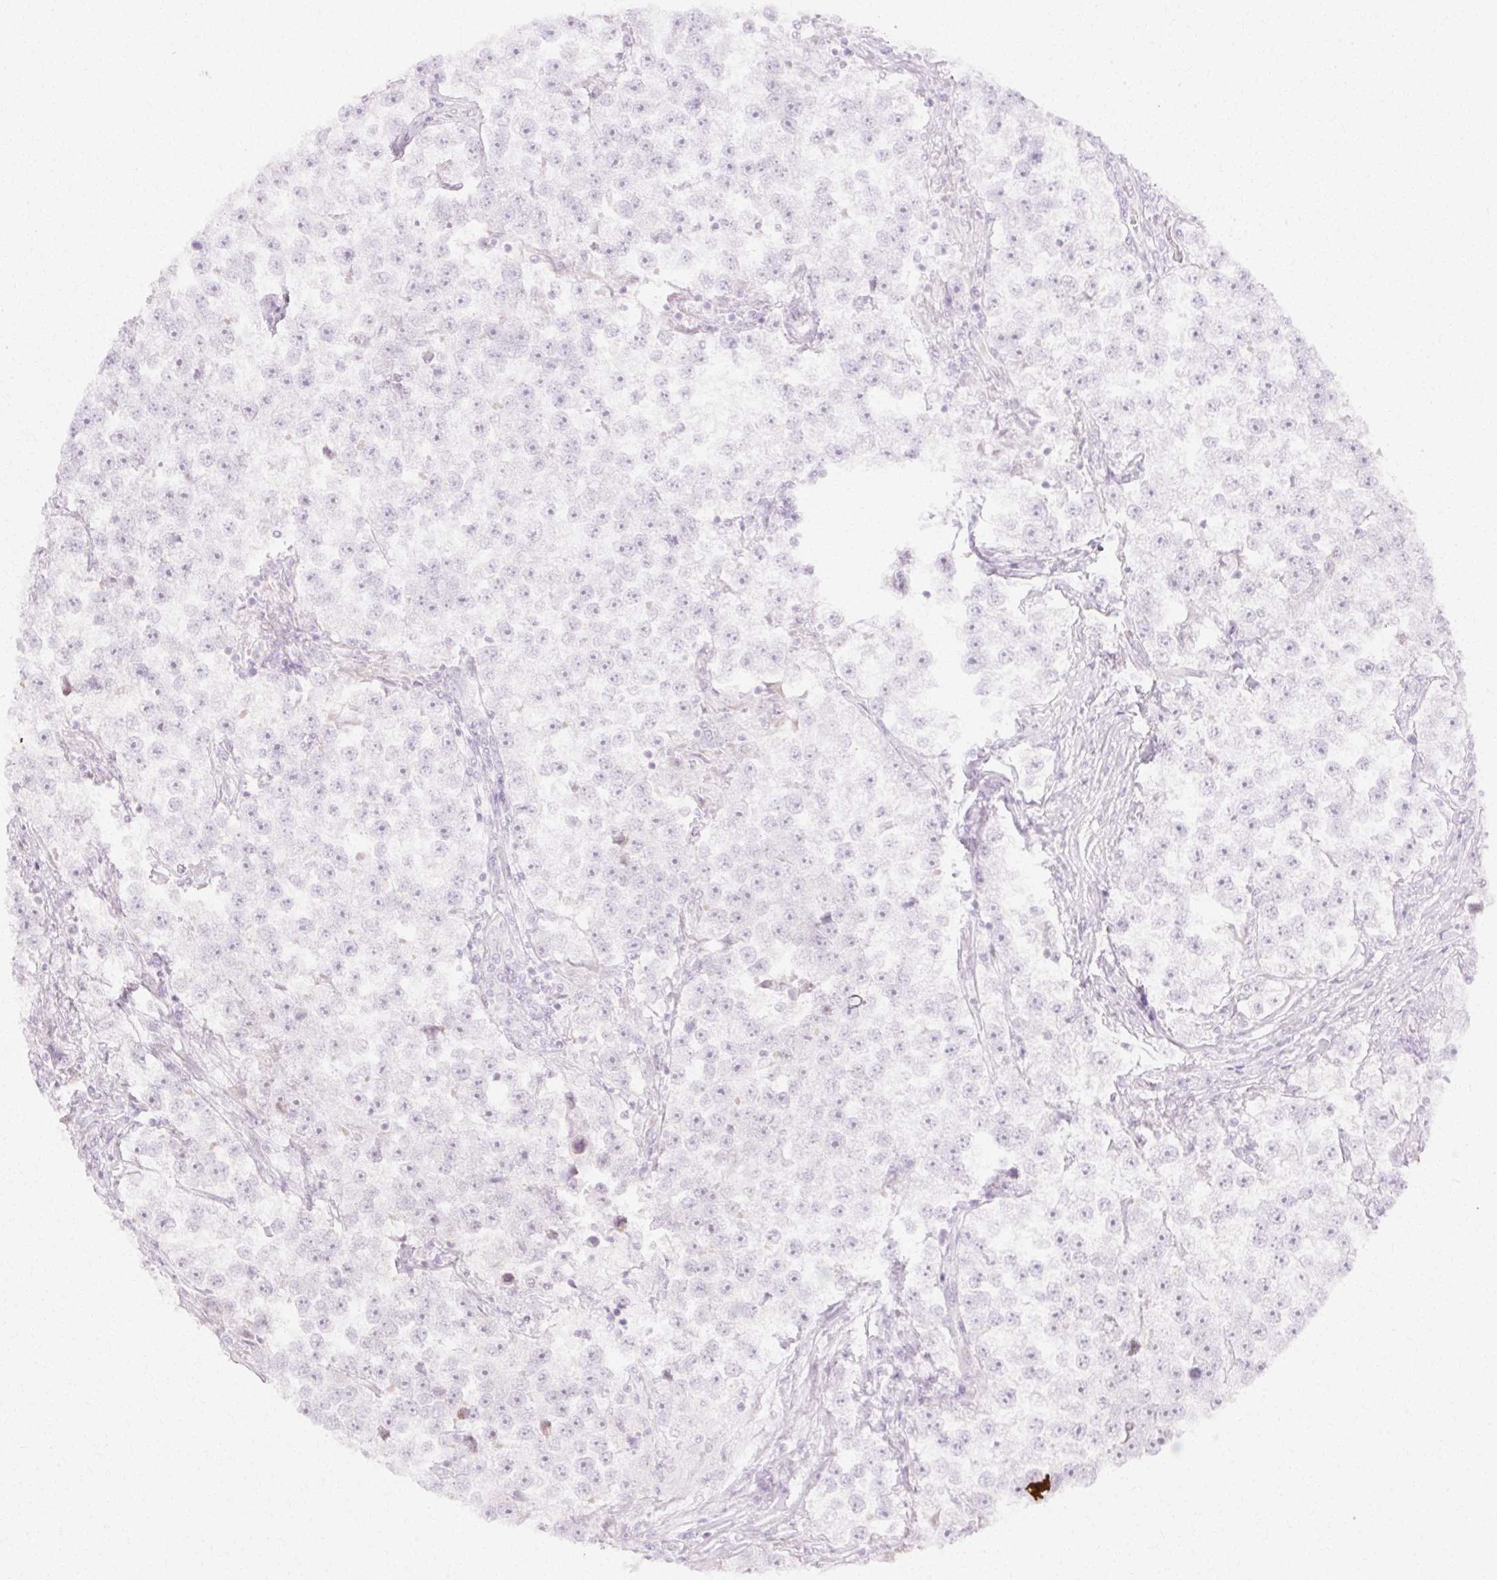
{"staining": {"intensity": "negative", "quantity": "none", "location": "none"}, "tissue": "testis cancer", "cell_type": "Tumor cells", "image_type": "cancer", "snomed": [{"axis": "morphology", "description": "Seminoma, NOS"}, {"axis": "topography", "description": "Testis"}], "caption": "The photomicrograph demonstrates no staining of tumor cells in testis seminoma.", "gene": "C3orf49", "patient": {"sex": "male", "age": 46}}